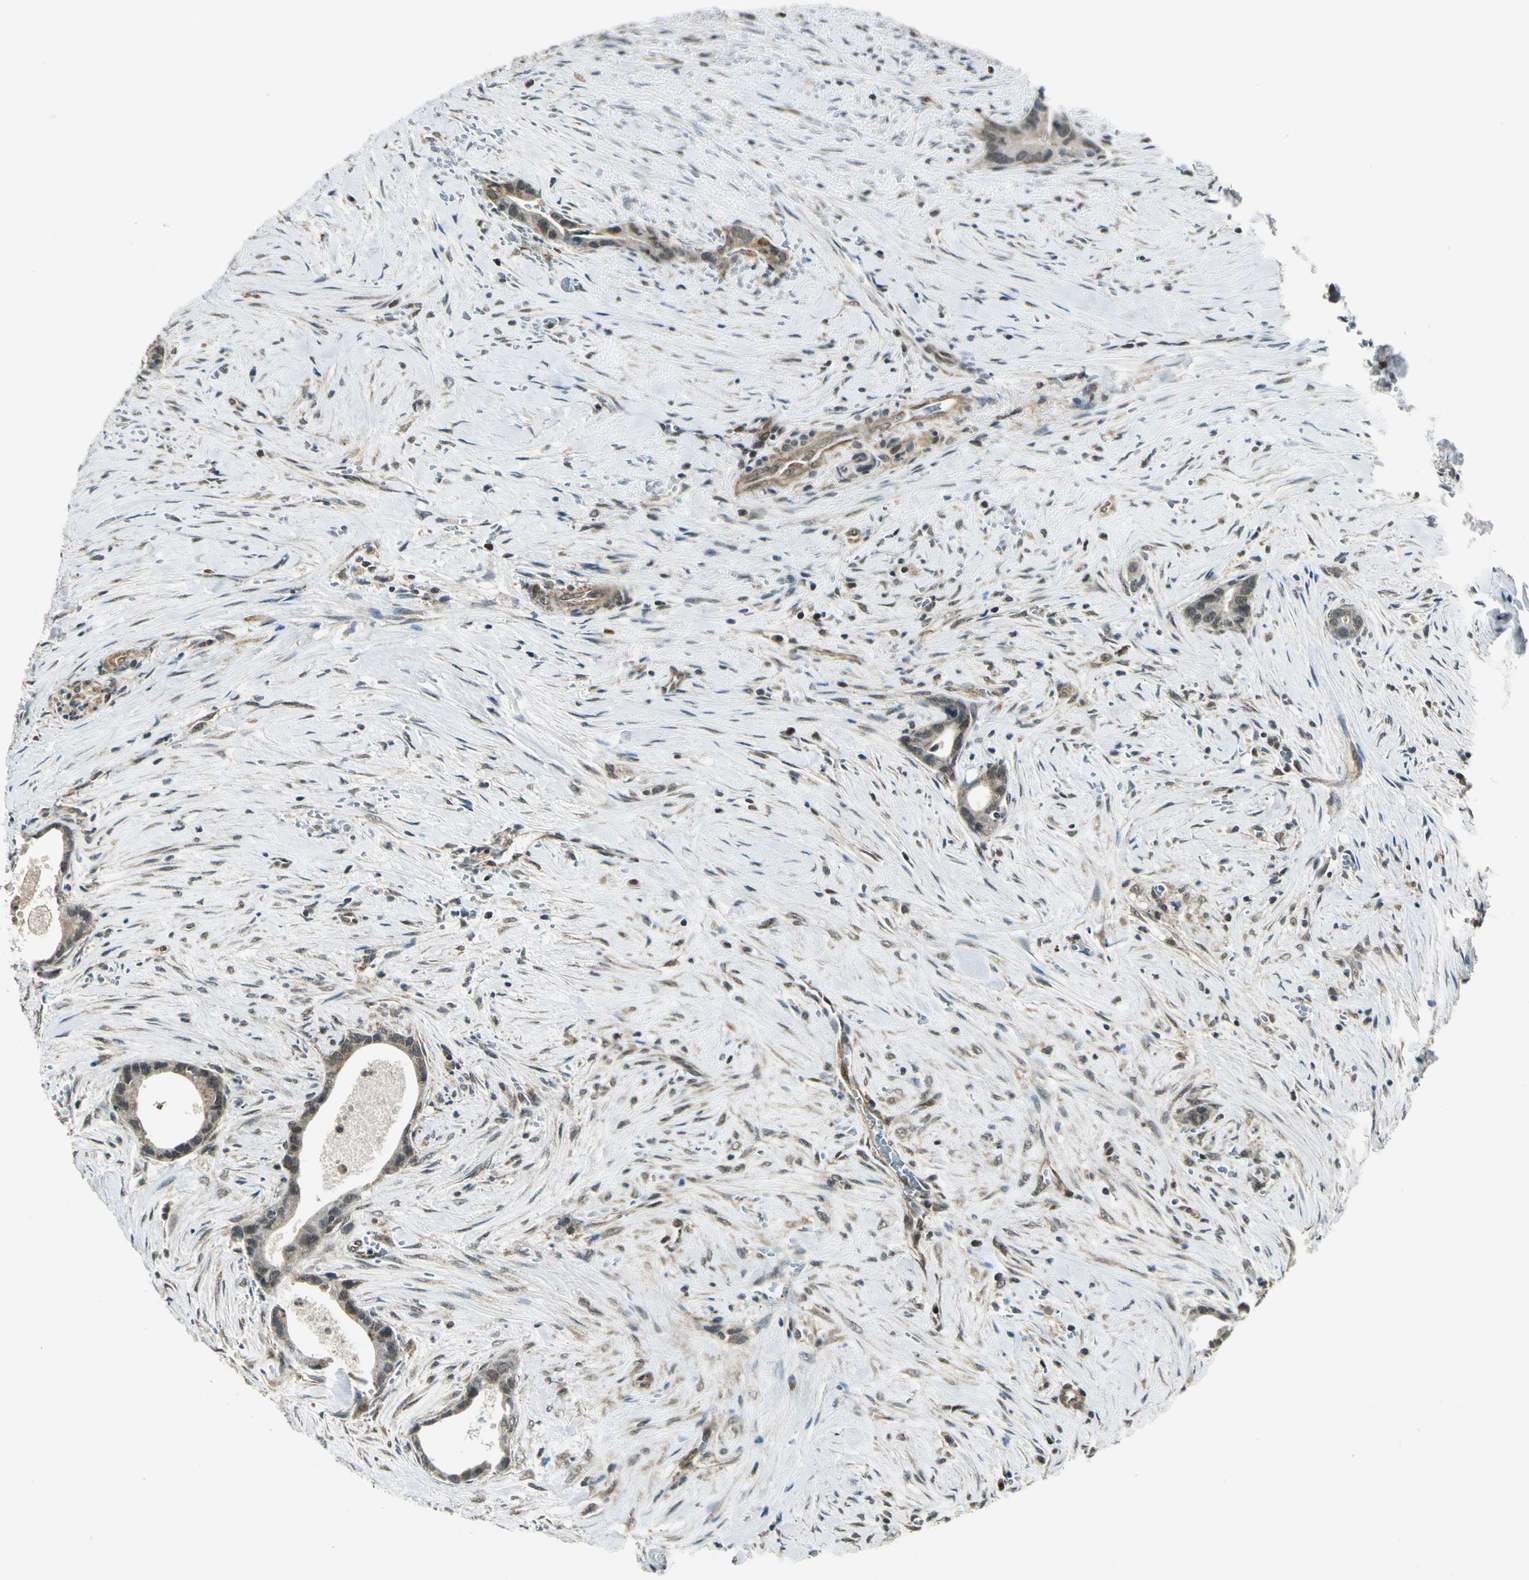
{"staining": {"intensity": "moderate", "quantity": ">75%", "location": "cytoplasmic/membranous,nuclear"}, "tissue": "liver cancer", "cell_type": "Tumor cells", "image_type": "cancer", "snomed": [{"axis": "morphology", "description": "Cholangiocarcinoma"}, {"axis": "topography", "description": "Liver"}], "caption": "Liver cancer (cholangiocarcinoma) stained with immunohistochemistry (IHC) shows moderate cytoplasmic/membranous and nuclear staining in approximately >75% of tumor cells. The protein is stained brown, and the nuclei are stained in blue (DAB (3,3'-diaminobenzidine) IHC with brightfield microscopy, high magnification).", "gene": "NUDT2", "patient": {"sex": "female", "age": 55}}